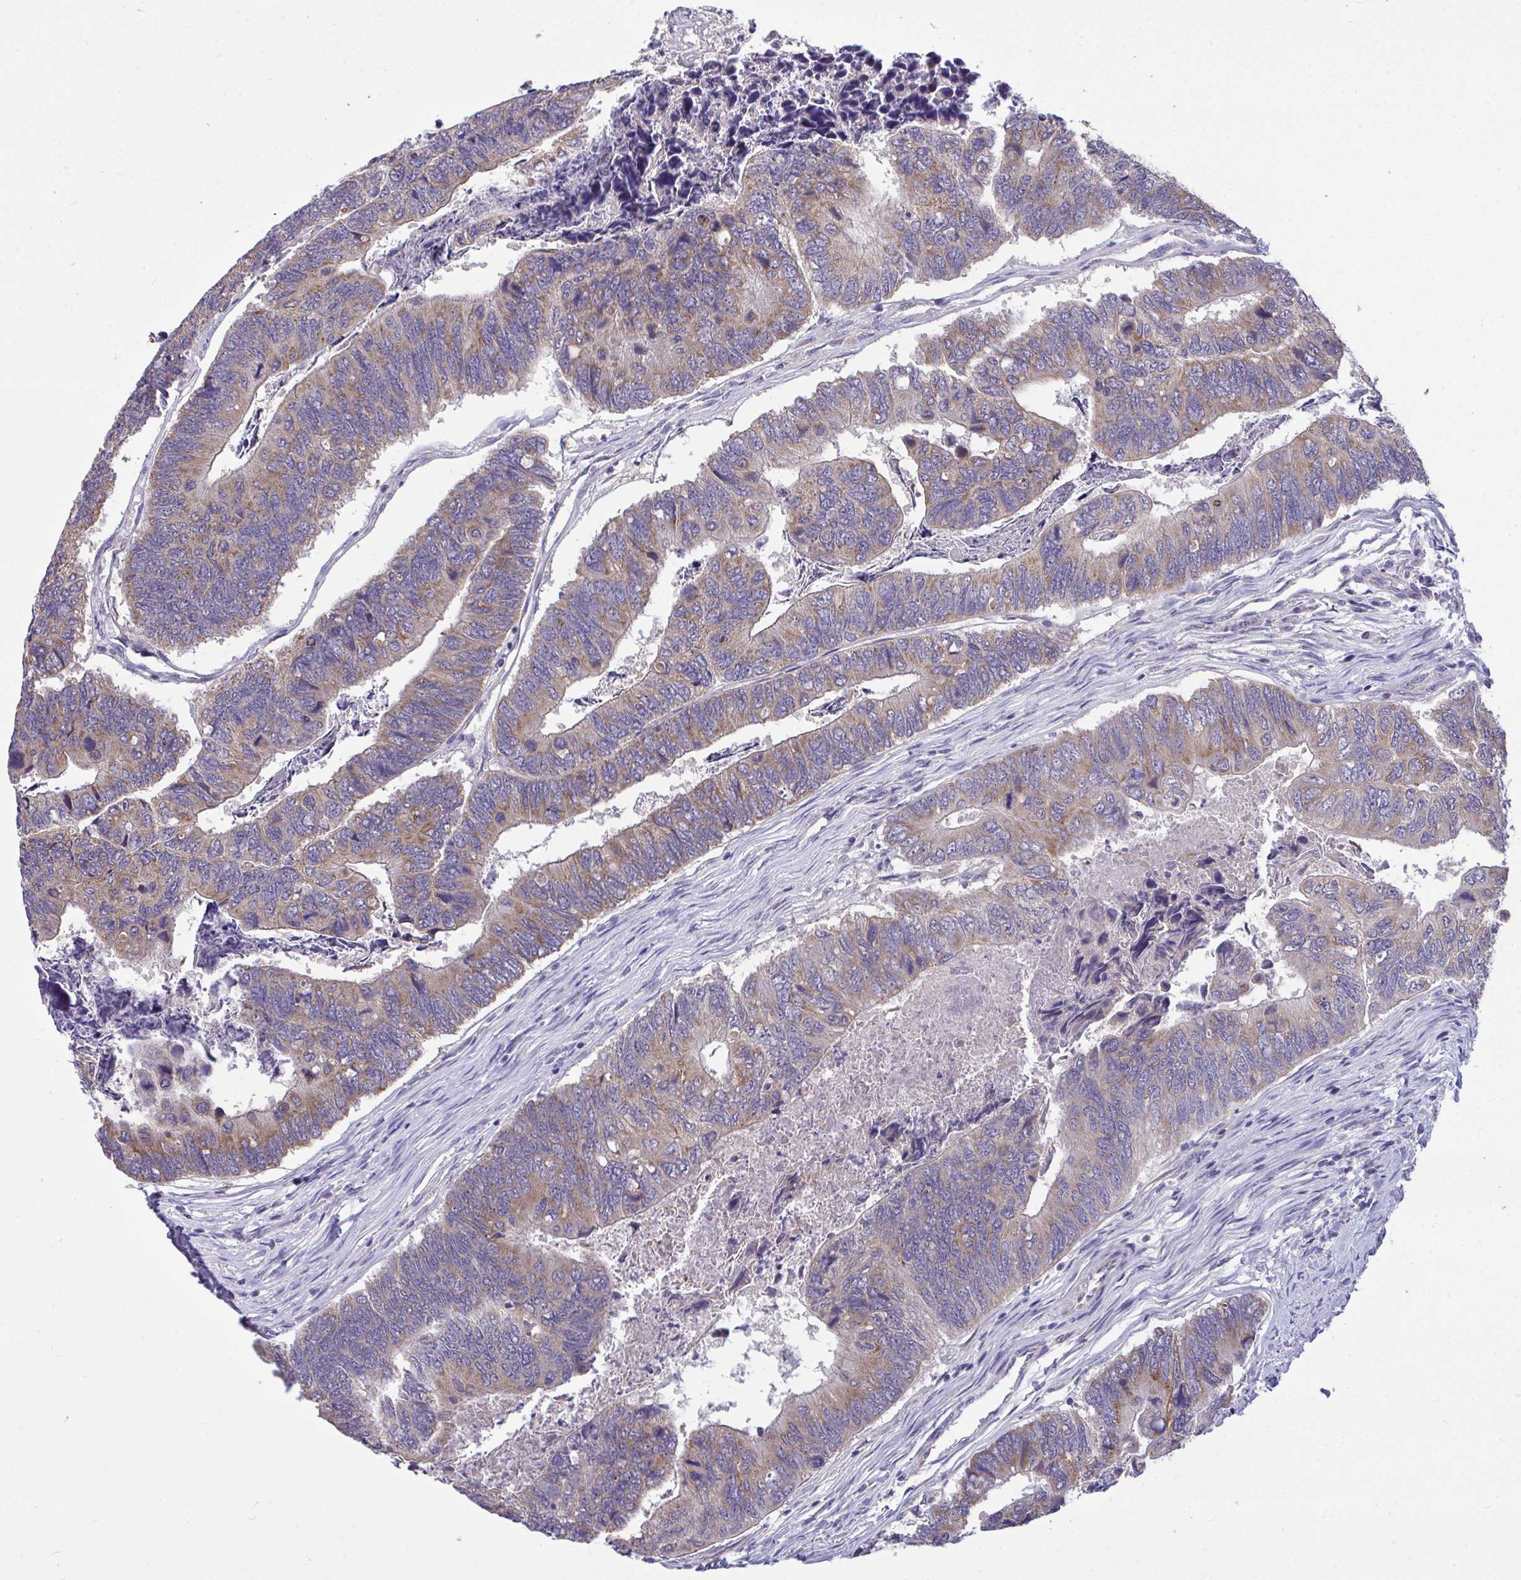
{"staining": {"intensity": "moderate", "quantity": ">75%", "location": "cytoplasmic/membranous"}, "tissue": "colorectal cancer", "cell_type": "Tumor cells", "image_type": "cancer", "snomed": [{"axis": "morphology", "description": "Adenocarcinoma, NOS"}, {"axis": "topography", "description": "Colon"}], "caption": "A medium amount of moderate cytoplasmic/membranous staining is identified in about >75% of tumor cells in colorectal adenocarcinoma tissue.", "gene": "SARS2", "patient": {"sex": "female", "age": 67}}